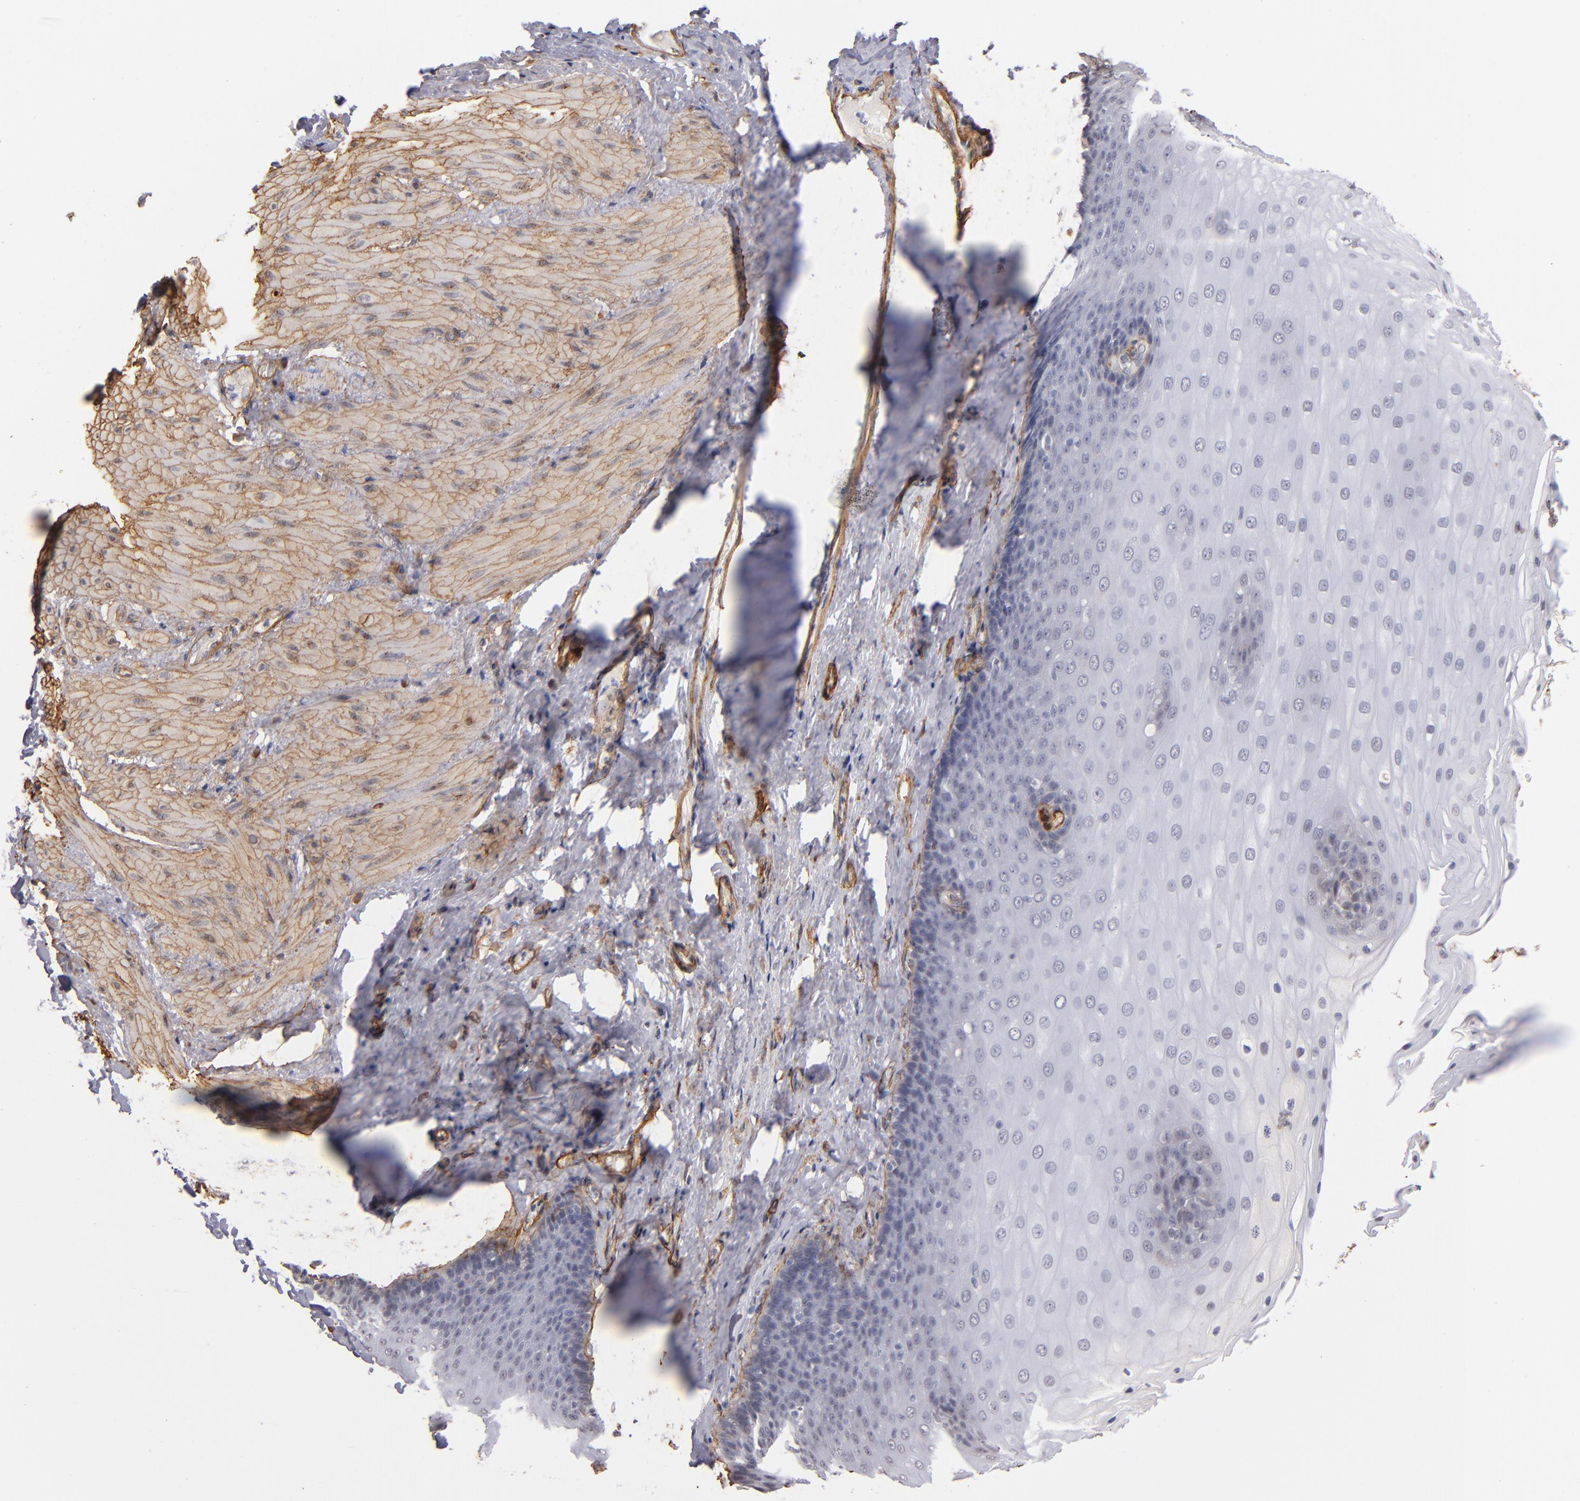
{"staining": {"intensity": "weak", "quantity": "<25%", "location": "cytoplasmic/membranous"}, "tissue": "esophagus", "cell_type": "Squamous epithelial cells", "image_type": "normal", "snomed": [{"axis": "morphology", "description": "Normal tissue, NOS"}, {"axis": "topography", "description": "Esophagus"}], "caption": "Immunohistochemistry (IHC) photomicrograph of normal esophagus: esophagus stained with DAB (3,3'-diaminobenzidine) exhibits no significant protein staining in squamous epithelial cells.", "gene": "LAMC1", "patient": {"sex": "male", "age": 62}}